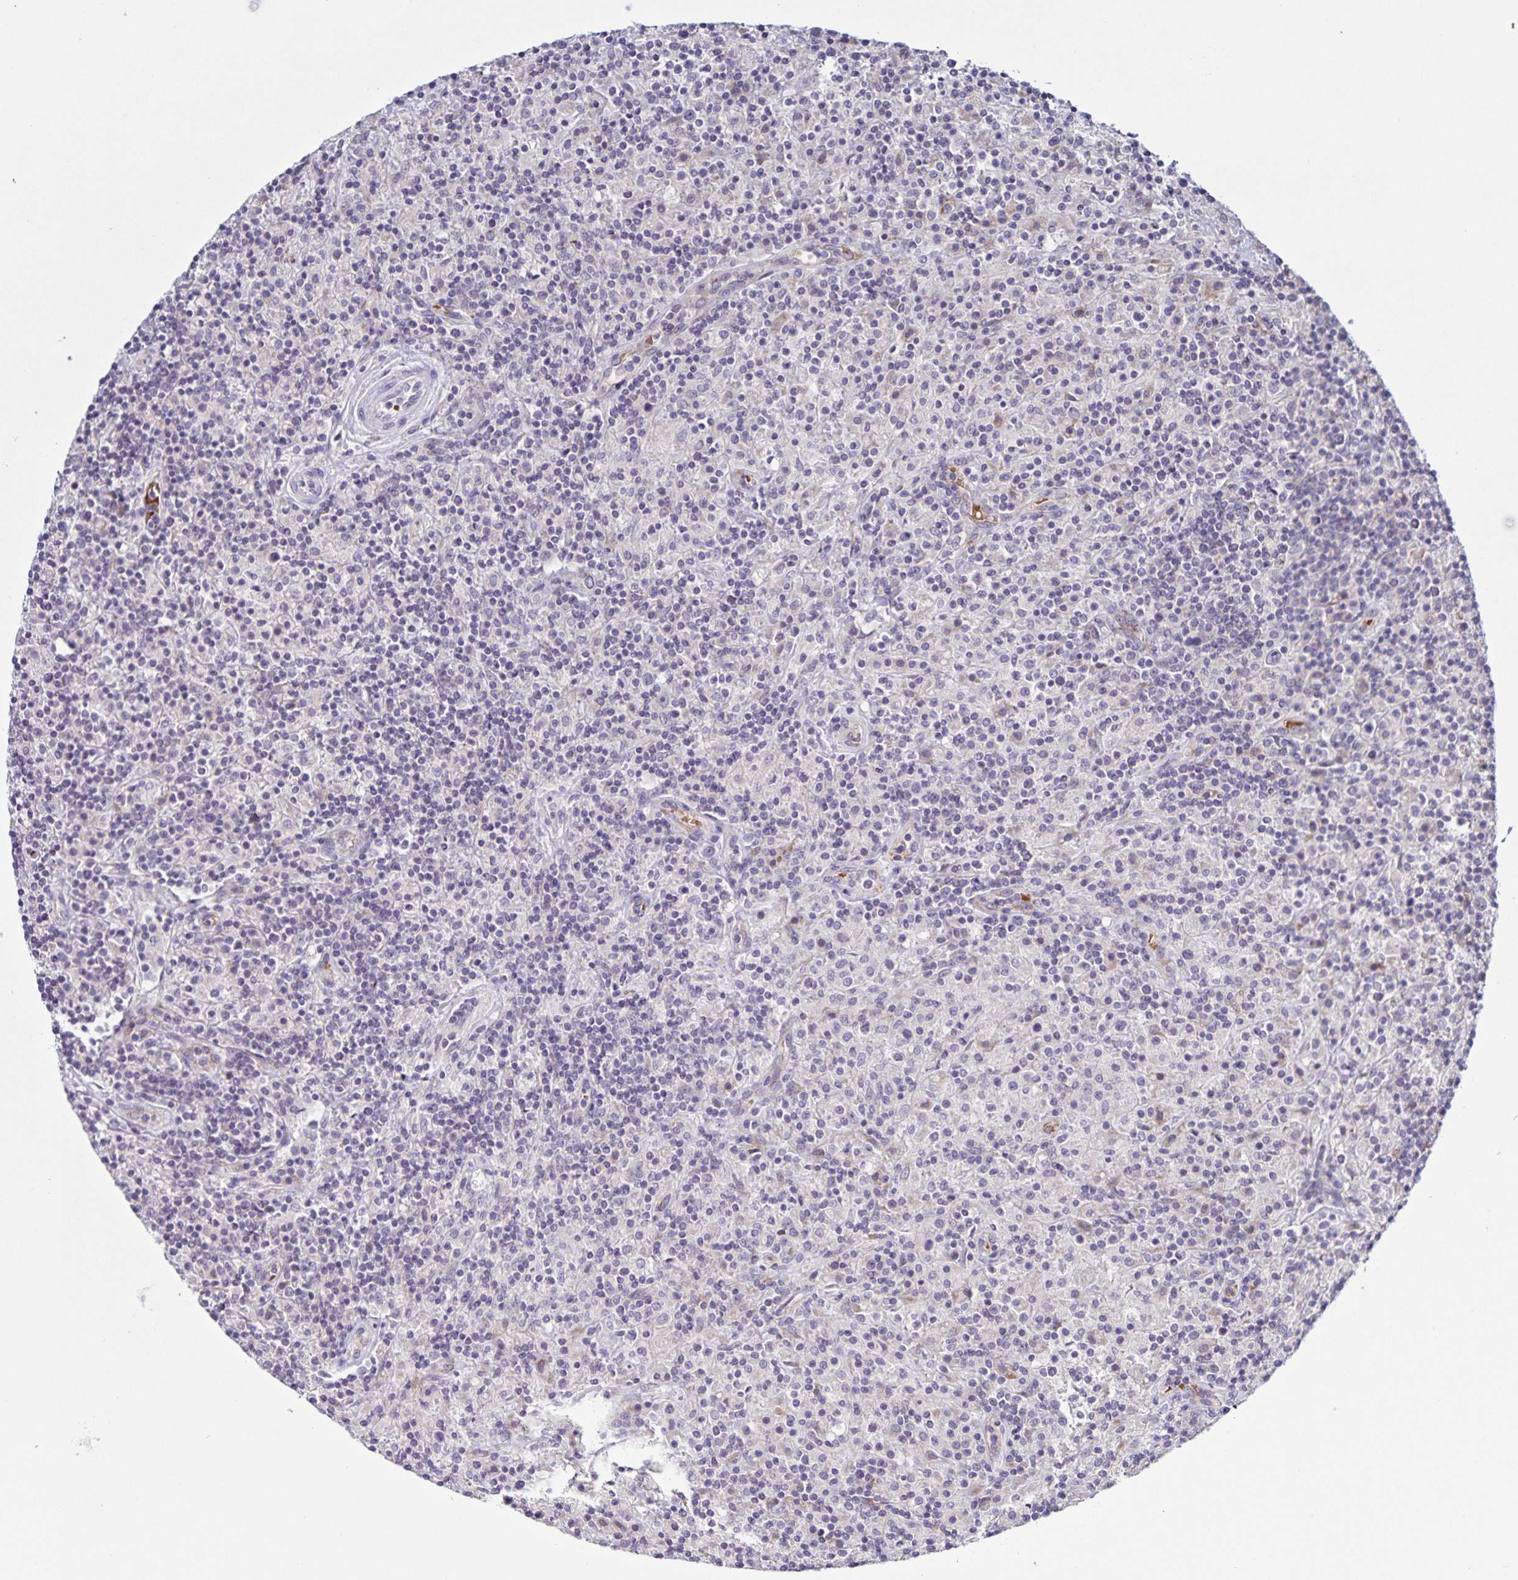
{"staining": {"intensity": "negative", "quantity": "none", "location": "none"}, "tissue": "lymphoma", "cell_type": "Tumor cells", "image_type": "cancer", "snomed": [{"axis": "morphology", "description": "Hodgkin's disease, NOS"}, {"axis": "topography", "description": "Lymph node"}], "caption": "An immunohistochemistry image of Hodgkin's disease is shown. There is no staining in tumor cells of Hodgkin's disease.", "gene": "STPG4", "patient": {"sex": "male", "age": 70}}